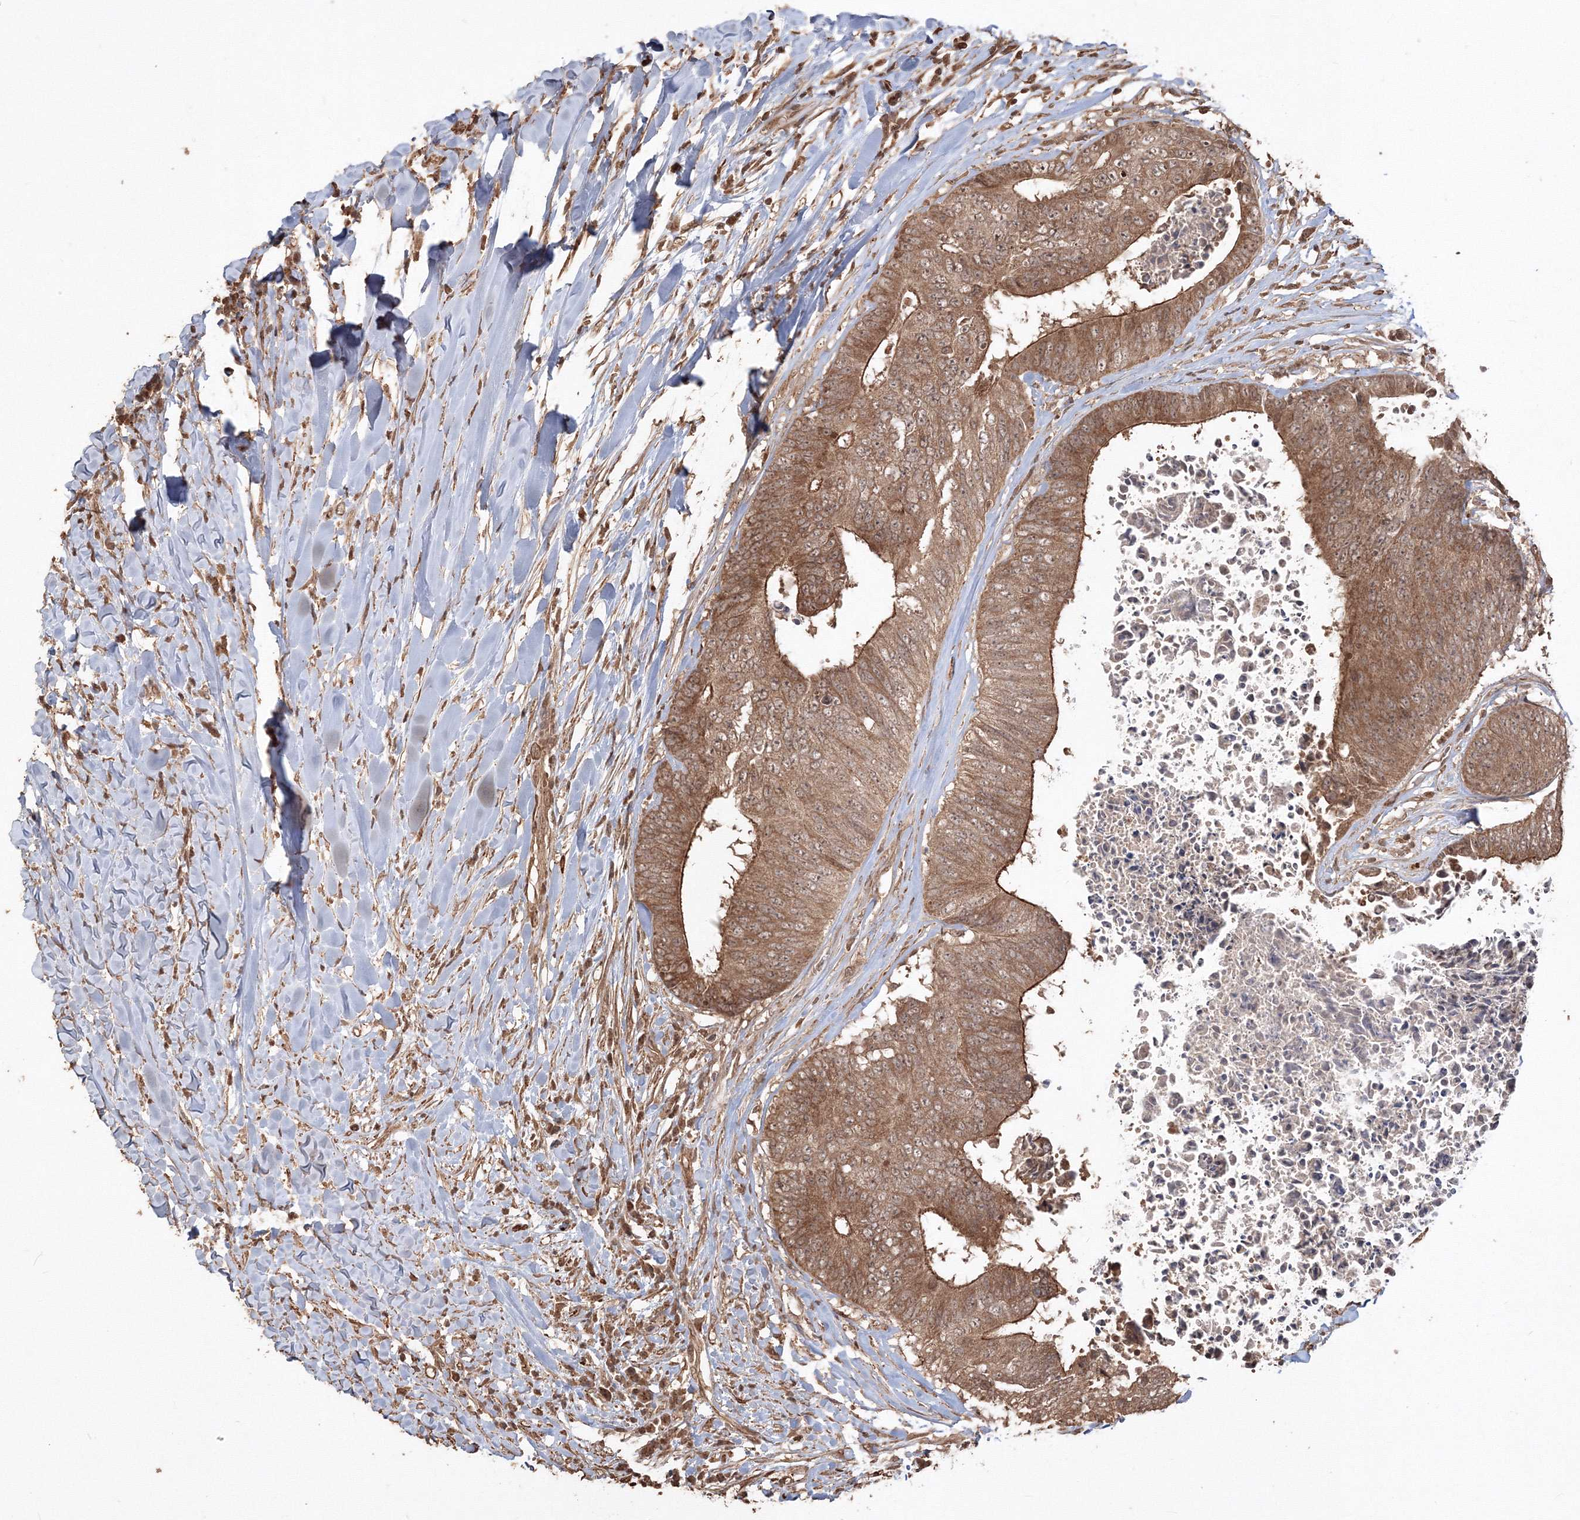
{"staining": {"intensity": "moderate", "quantity": ">75%", "location": "cytoplasmic/membranous"}, "tissue": "colorectal cancer", "cell_type": "Tumor cells", "image_type": "cancer", "snomed": [{"axis": "morphology", "description": "Adenocarcinoma, NOS"}, {"axis": "topography", "description": "Rectum"}], "caption": "Human colorectal cancer (adenocarcinoma) stained with a brown dye shows moderate cytoplasmic/membranous positive positivity in about >75% of tumor cells.", "gene": "CCDC122", "patient": {"sex": "male", "age": 72}}